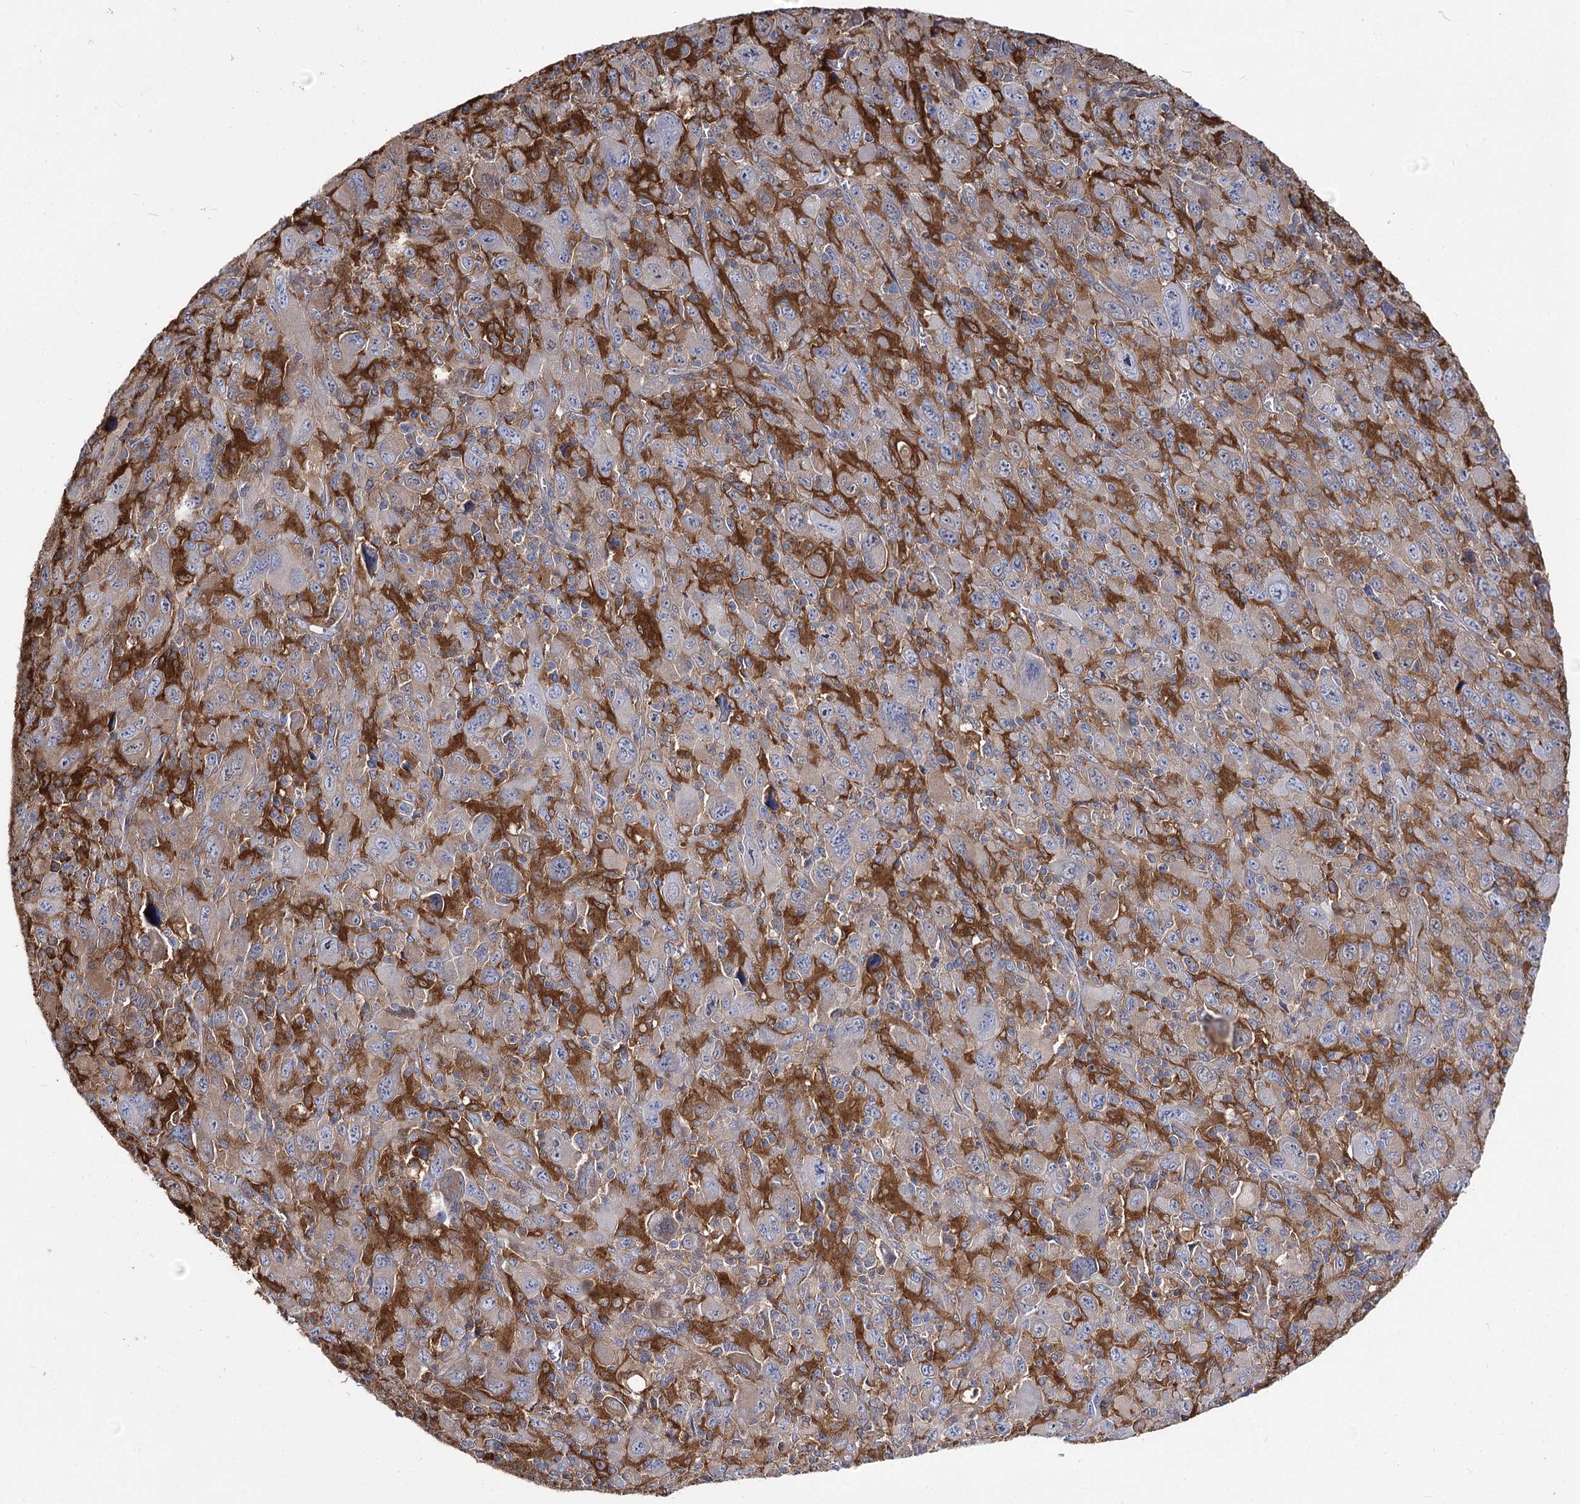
{"staining": {"intensity": "weak", "quantity": "25%-75%", "location": "cytoplasmic/membranous"}, "tissue": "melanoma", "cell_type": "Tumor cells", "image_type": "cancer", "snomed": [{"axis": "morphology", "description": "Malignant melanoma, Metastatic site"}, {"axis": "topography", "description": "Skin"}], "caption": "High-magnification brightfield microscopy of malignant melanoma (metastatic site) stained with DAB (brown) and counterstained with hematoxylin (blue). tumor cells exhibit weak cytoplasmic/membranous positivity is identified in about25%-75% of cells. The staining was performed using DAB (3,3'-diaminobenzidine), with brown indicating positive protein expression. Nuclei are stained blue with hematoxylin.", "gene": "UGP2", "patient": {"sex": "female", "age": 56}}